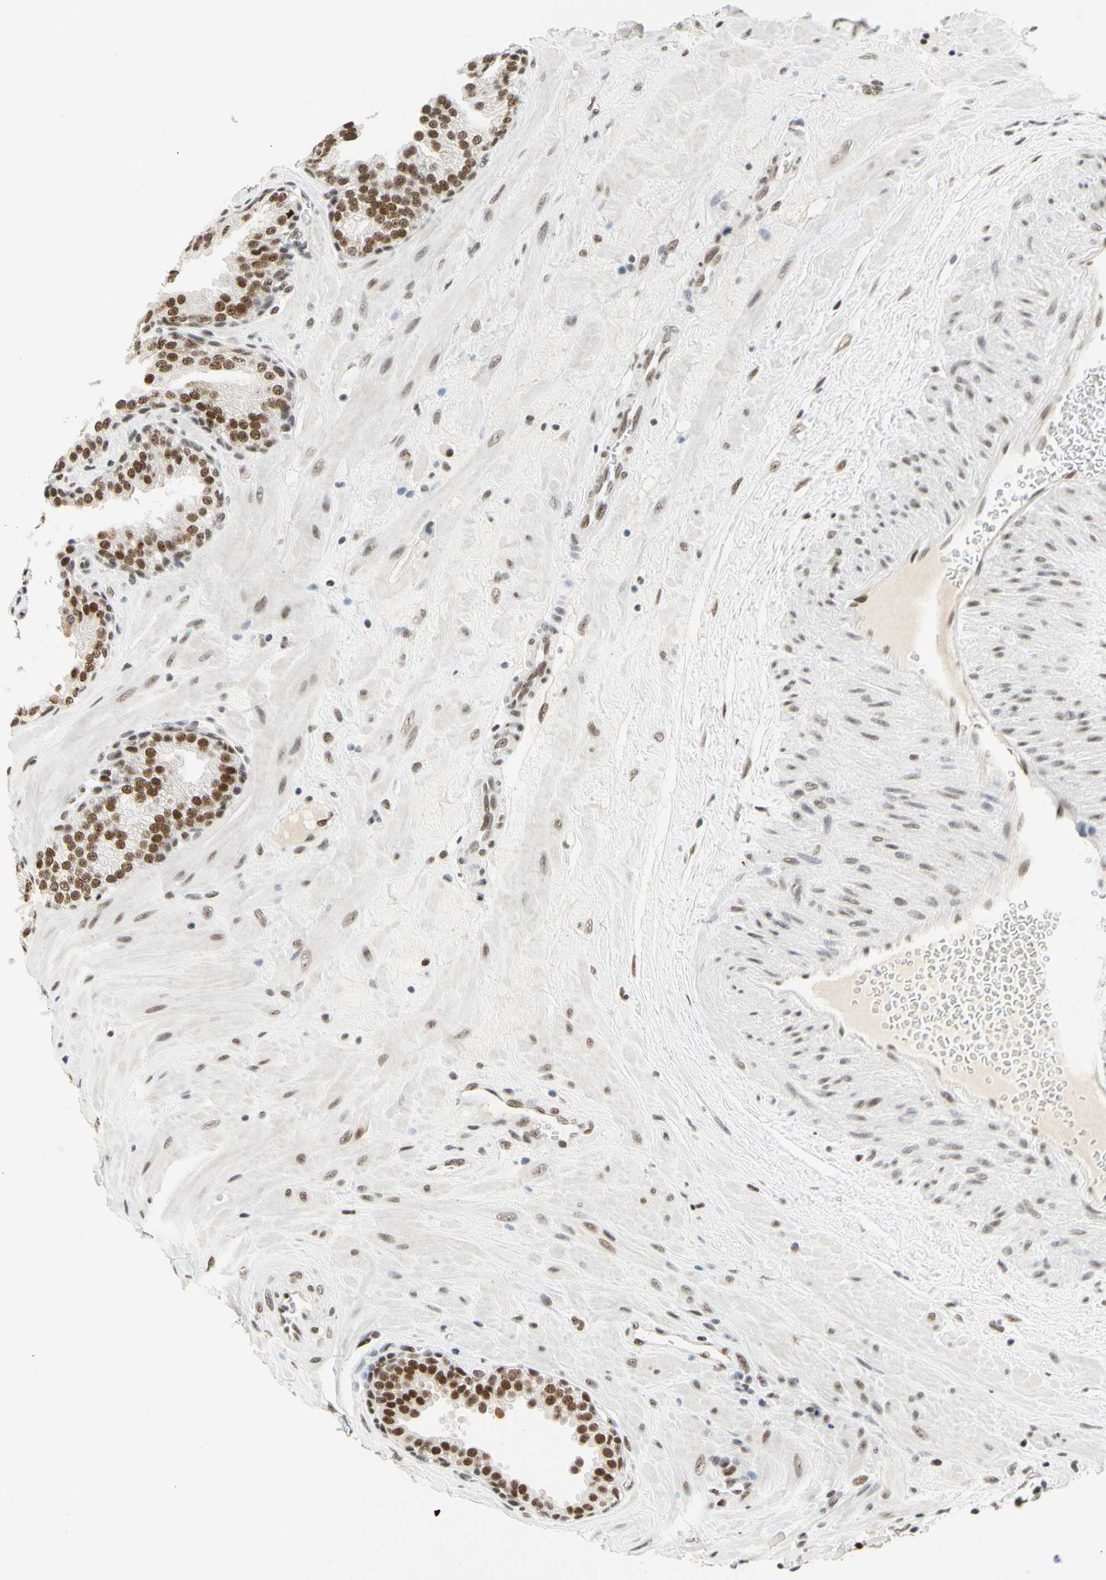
{"staining": {"intensity": "strong", "quantity": ">75%", "location": "nuclear"}, "tissue": "prostate", "cell_type": "Glandular cells", "image_type": "normal", "snomed": [{"axis": "morphology", "description": "Normal tissue, NOS"}, {"axis": "topography", "description": "Prostate"}], "caption": "Immunohistochemistry of unremarkable human prostate demonstrates high levels of strong nuclear expression in approximately >75% of glandular cells.", "gene": "ZSCAN16", "patient": {"sex": "male", "age": 51}}